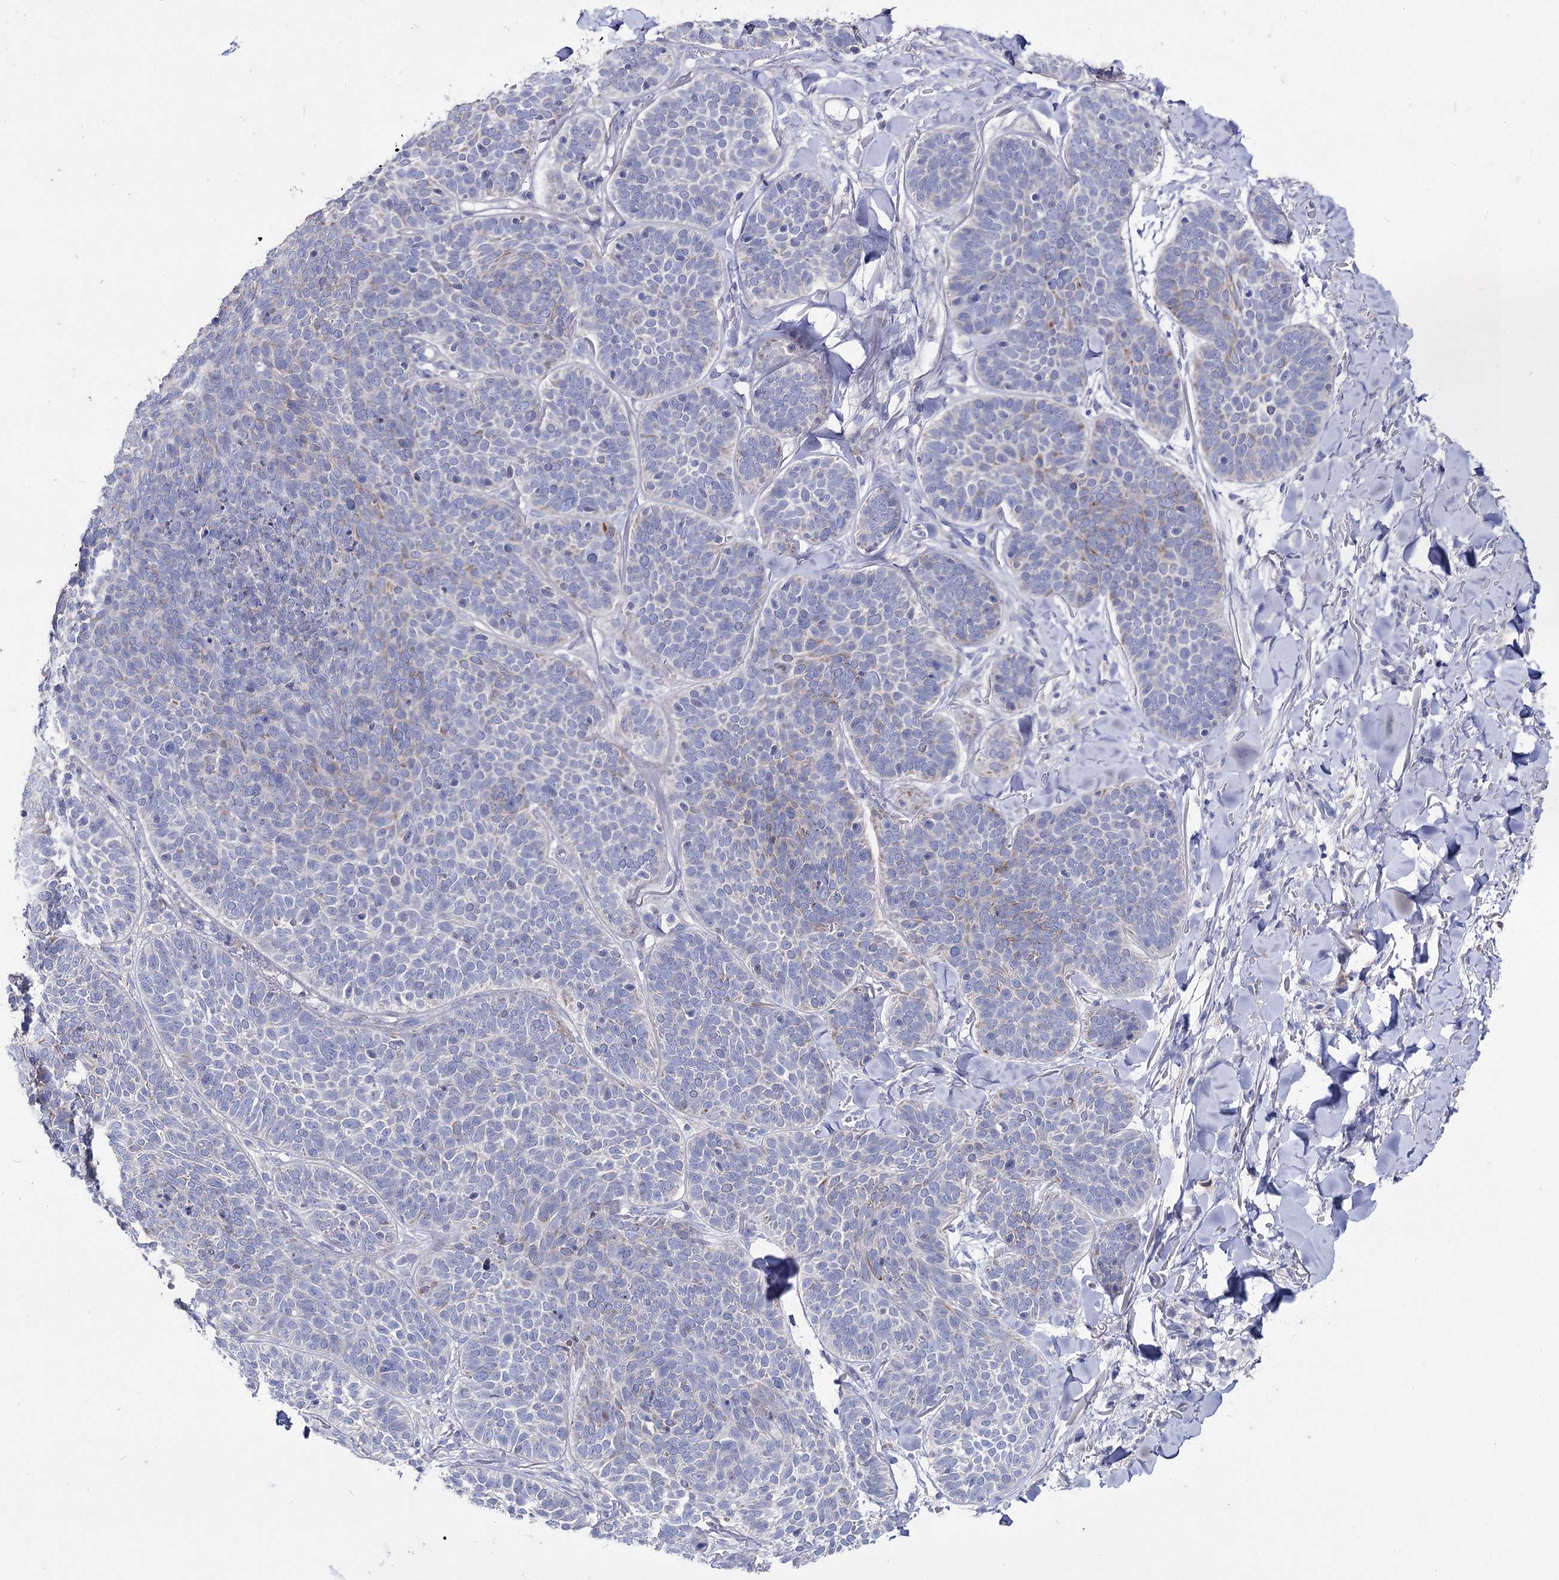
{"staining": {"intensity": "negative", "quantity": "none", "location": "none"}, "tissue": "skin cancer", "cell_type": "Tumor cells", "image_type": "cancer", "snomed": [{"axis": "morphology", "description": "Basal cell carcinoma"}, {"axis": "topography", "description": "Skin"}], "caption": "A high-resolution micrograph shows immunohistochemistry (IHC) staining of skin basal cell carcinoma, which demonstrates no significant expression in tumor cells.", "gene": "NRAP", "patient": {"sex": "male", "age": 85}}